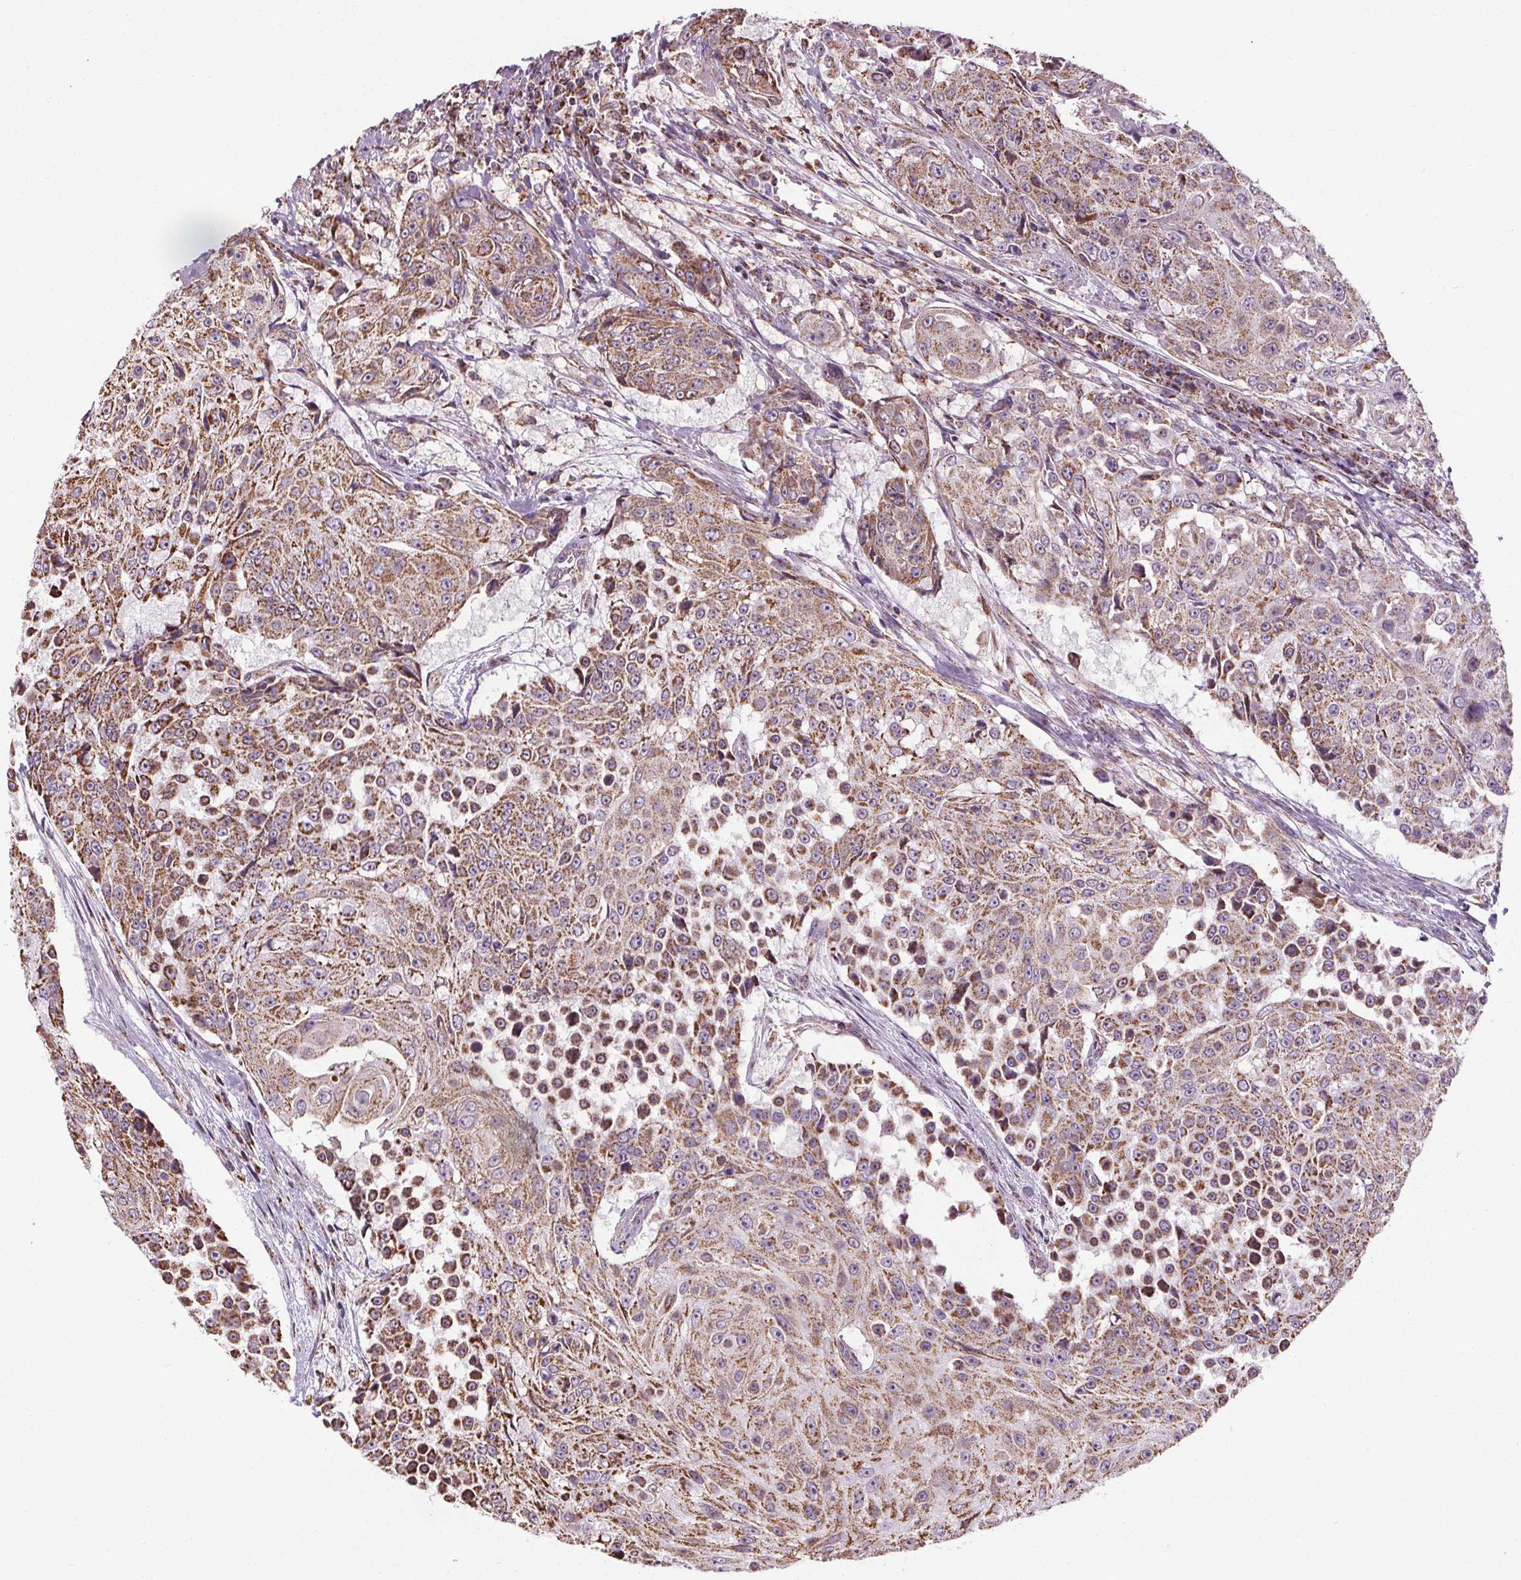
{"staining": {"intensity": "moderate", "quantity": ">75%", "location": "cytoplasmic/membranous"}, "tissue": "urothelial cancer", "cell_type": "Tumor cells", "image_type": "cancer", "snomed": [{"axis": "morphology", "description": "Urothelial carcinoma, High grade"}, {"axis": "topography", "description": "Urinary bladder"}], "caption": "Urothelial cancer tissue shows moderate cytoplasmic/membranous staining in approximately >75% of tumor cells", "gene": "ZNF548", "patient": {"sex": "female", "age": 63}}